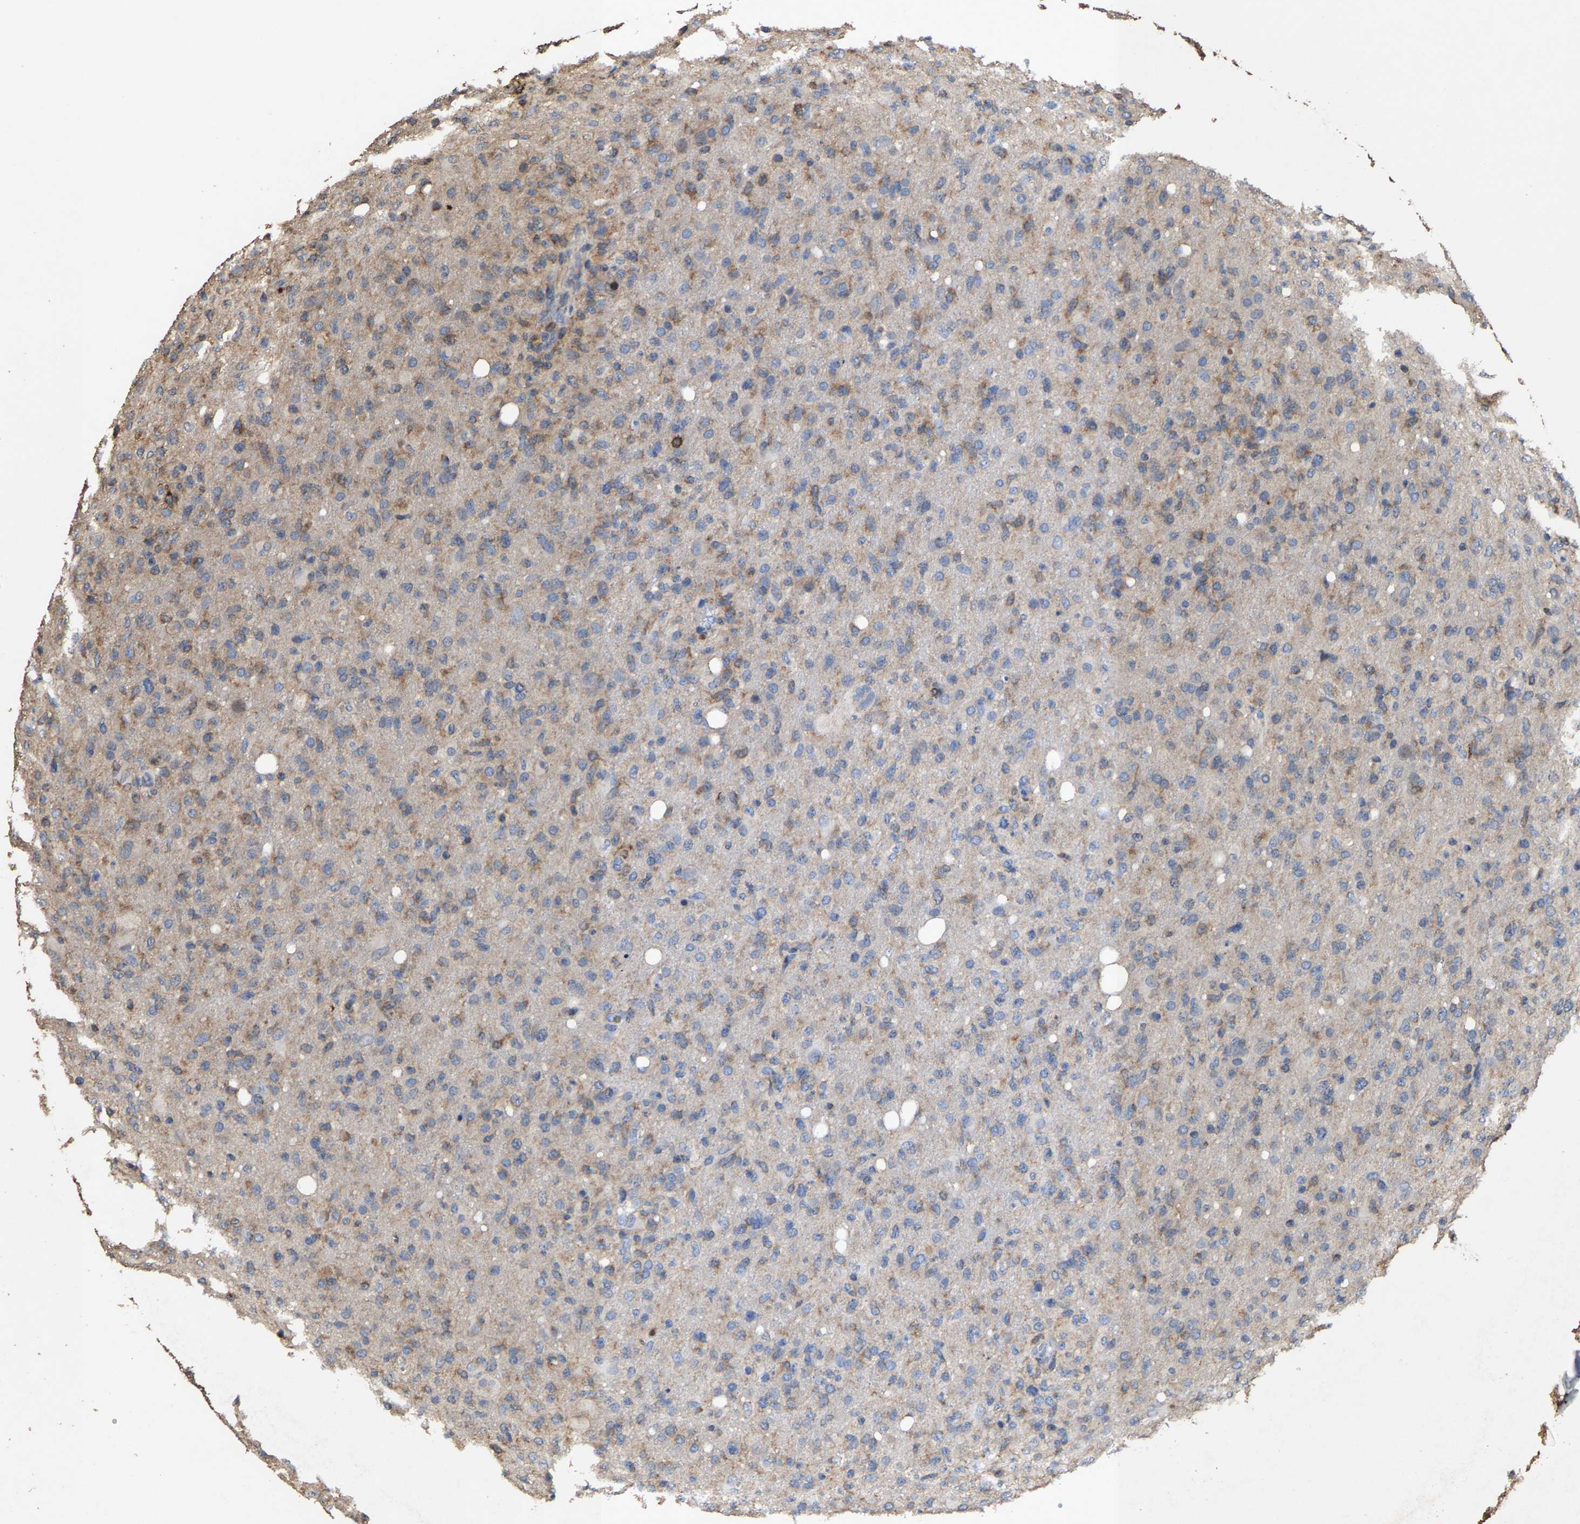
{"staining": {"intensity": "moderate", "quantity": "<25%", "location": "cytoplasmic/membranous"}, "tissue": "glioma", "cell_type": "Tumor cells", "image_type": "cancer", "snomed": [{"axis": "morphology", "description": "Glioma, malignant, High grade"}, {"axis": "topography", "description": "Brain"}], "caption": "A brown stain shows moderate cytoplasmic/membranous expression of a protein in human malignant glioma (high-grade) tumor cells.", "gene": "TDRKH", "patient": {"sex": "female", "age": 57}}